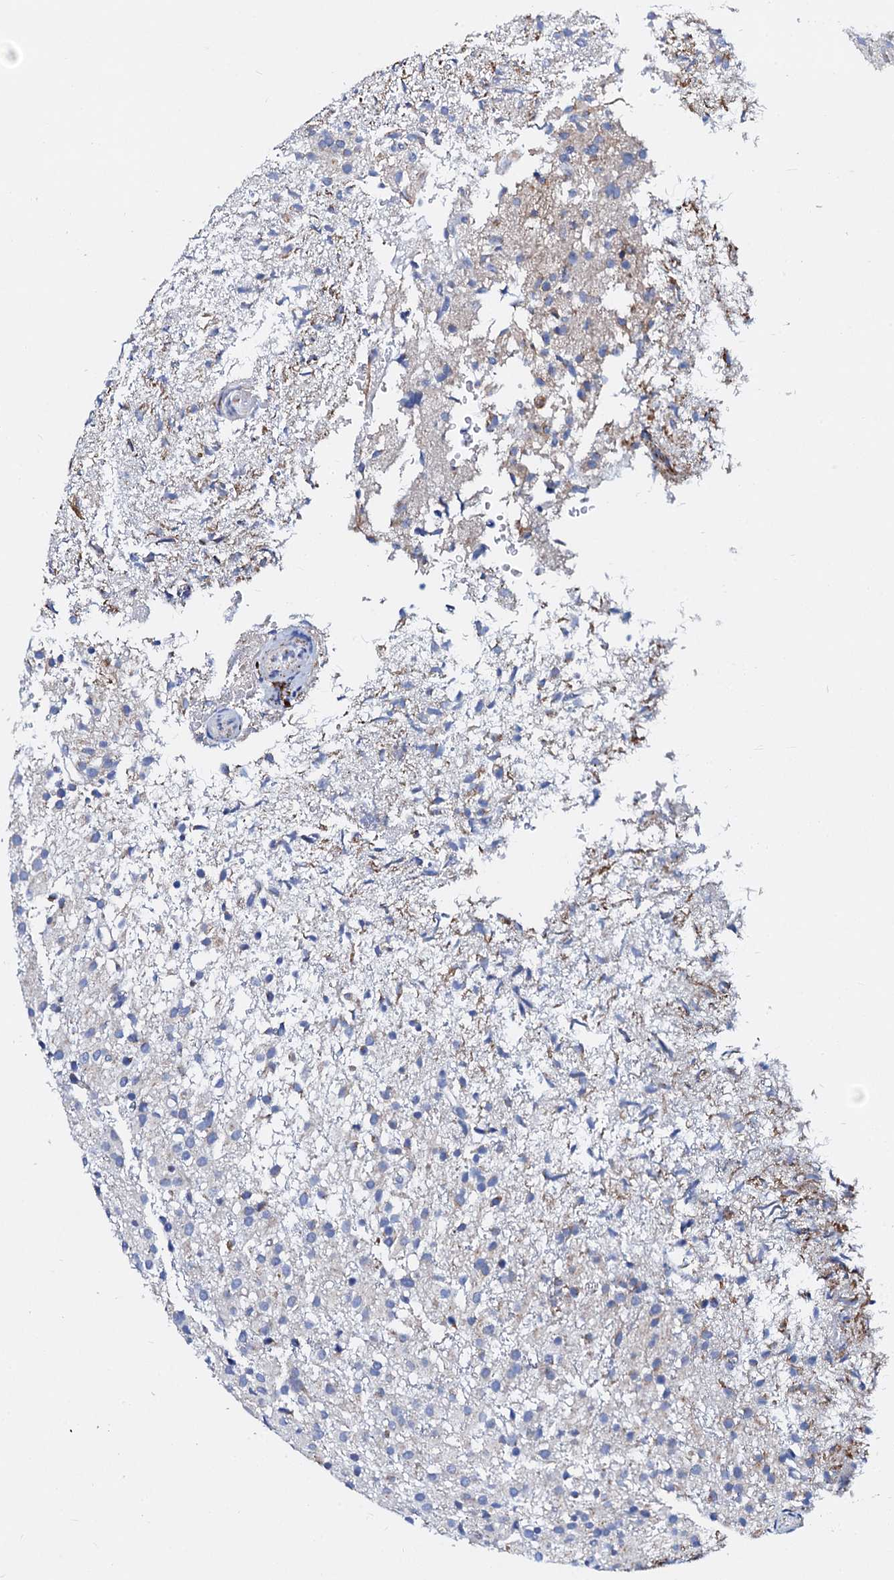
{"staining": {"intensity": "negative", "quantity": "none", "location": "none"}, "tissue": "glioma", "cell_type": "Tumor cells", "image_type": "cancer", "snomed": [{"axis": "morphology", "description": "Glioma, malignant, High grade"}, {"axis": "topography", "description": "Brain"}], "caption": "Human glioma stained for a protein using IHC displays no expression in tumor cells.", "gene": "SLC37A4", "patient": {"sex": "female", "age": 59}}